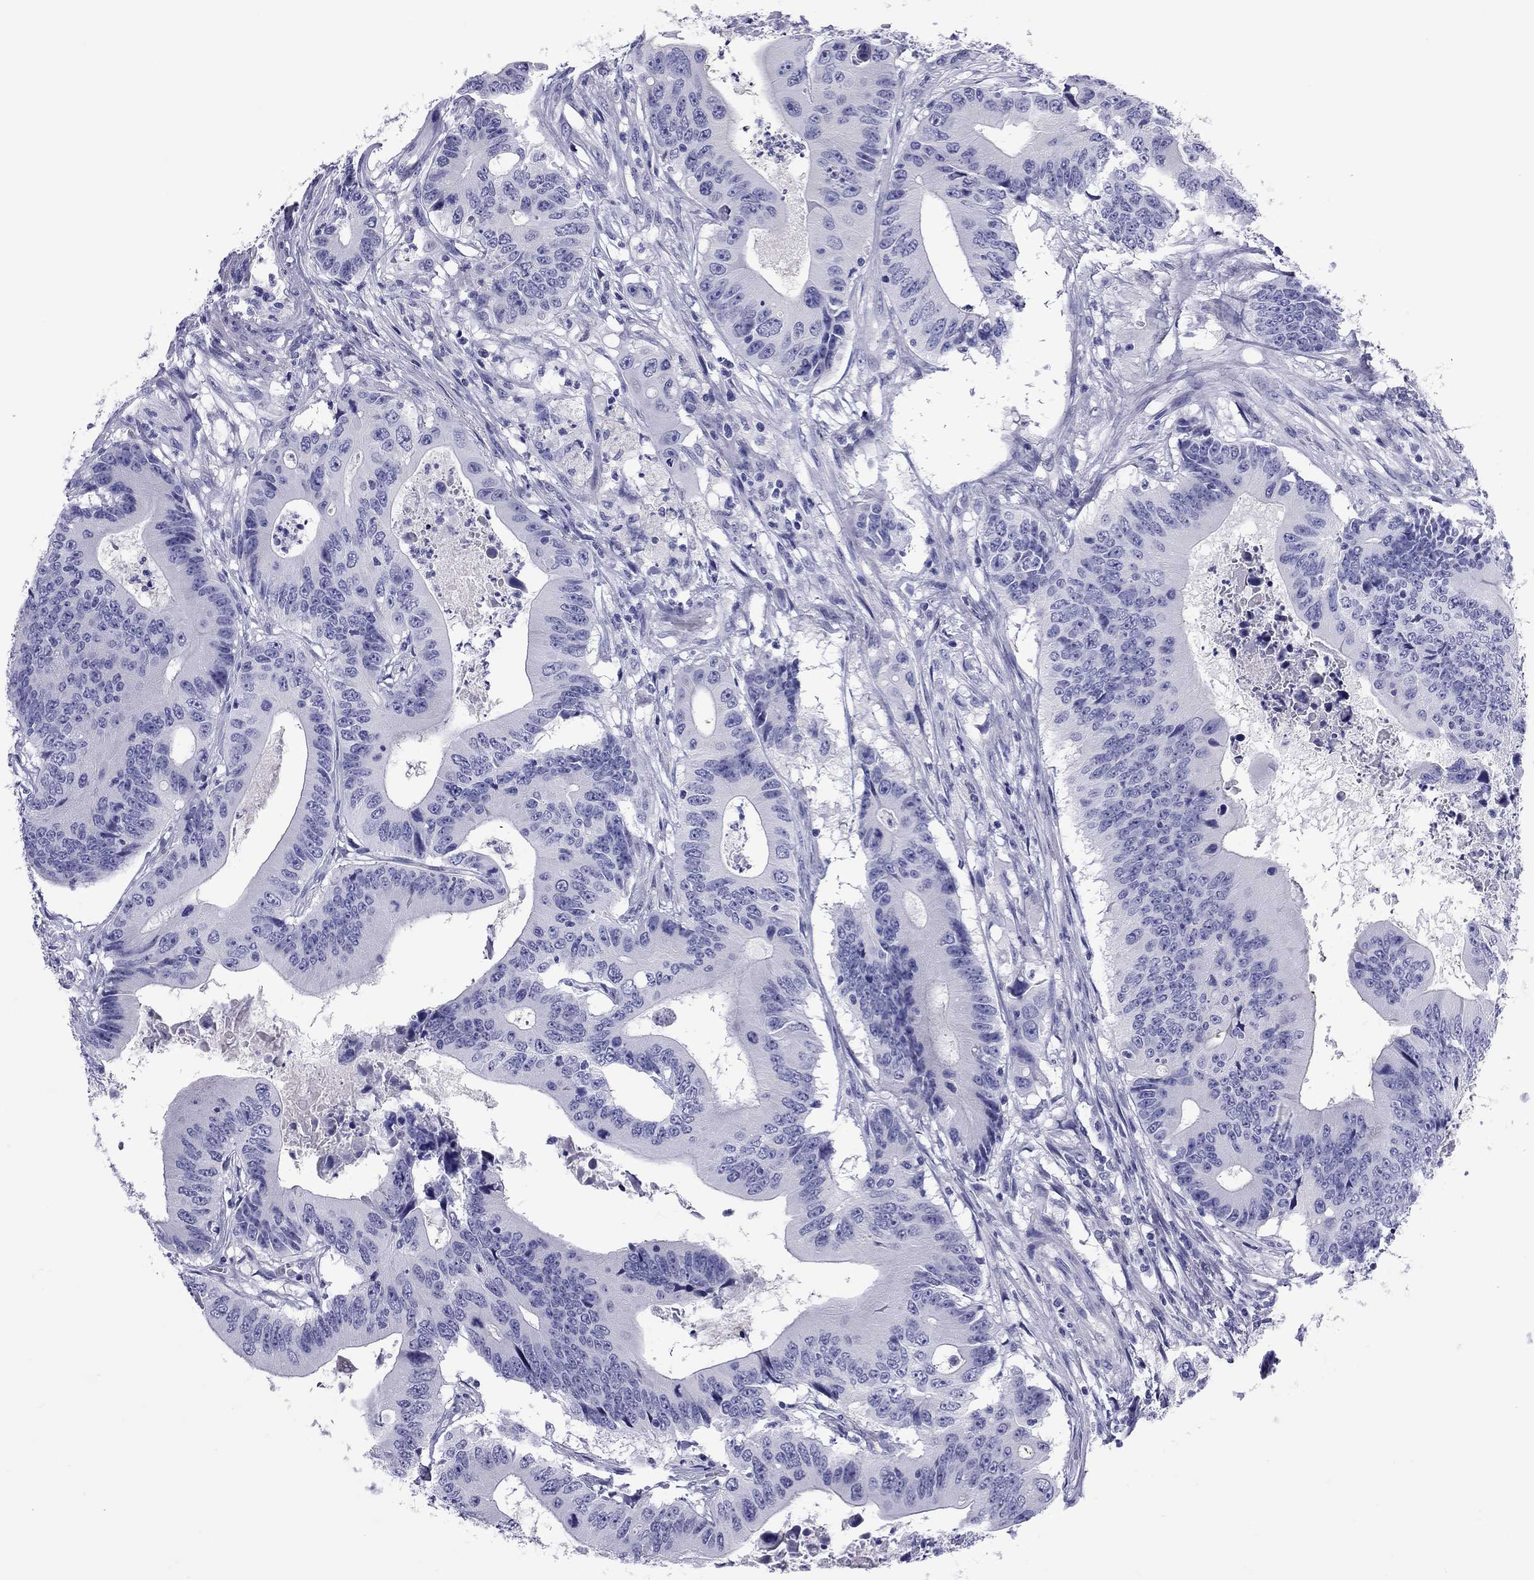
{"staining": {"intensity": "negative", "quantity": "none", "location": "none"}, "tissue": "colorectal cancer", "cell_type": "Tumor cells", "image_type": "cancer", "snomed": [{"axis": "morphology", "description": "Adenocarcinoma, NOS"}, {"axis": "topography", "description": "Colon"}], "caption": "Immunohistochemical staining of adenocarcinoma (colorectal) displays no significant positivity in tumor cells.", "gene": "FSCN3", "patient": {"sex": "female", "age": 90}}